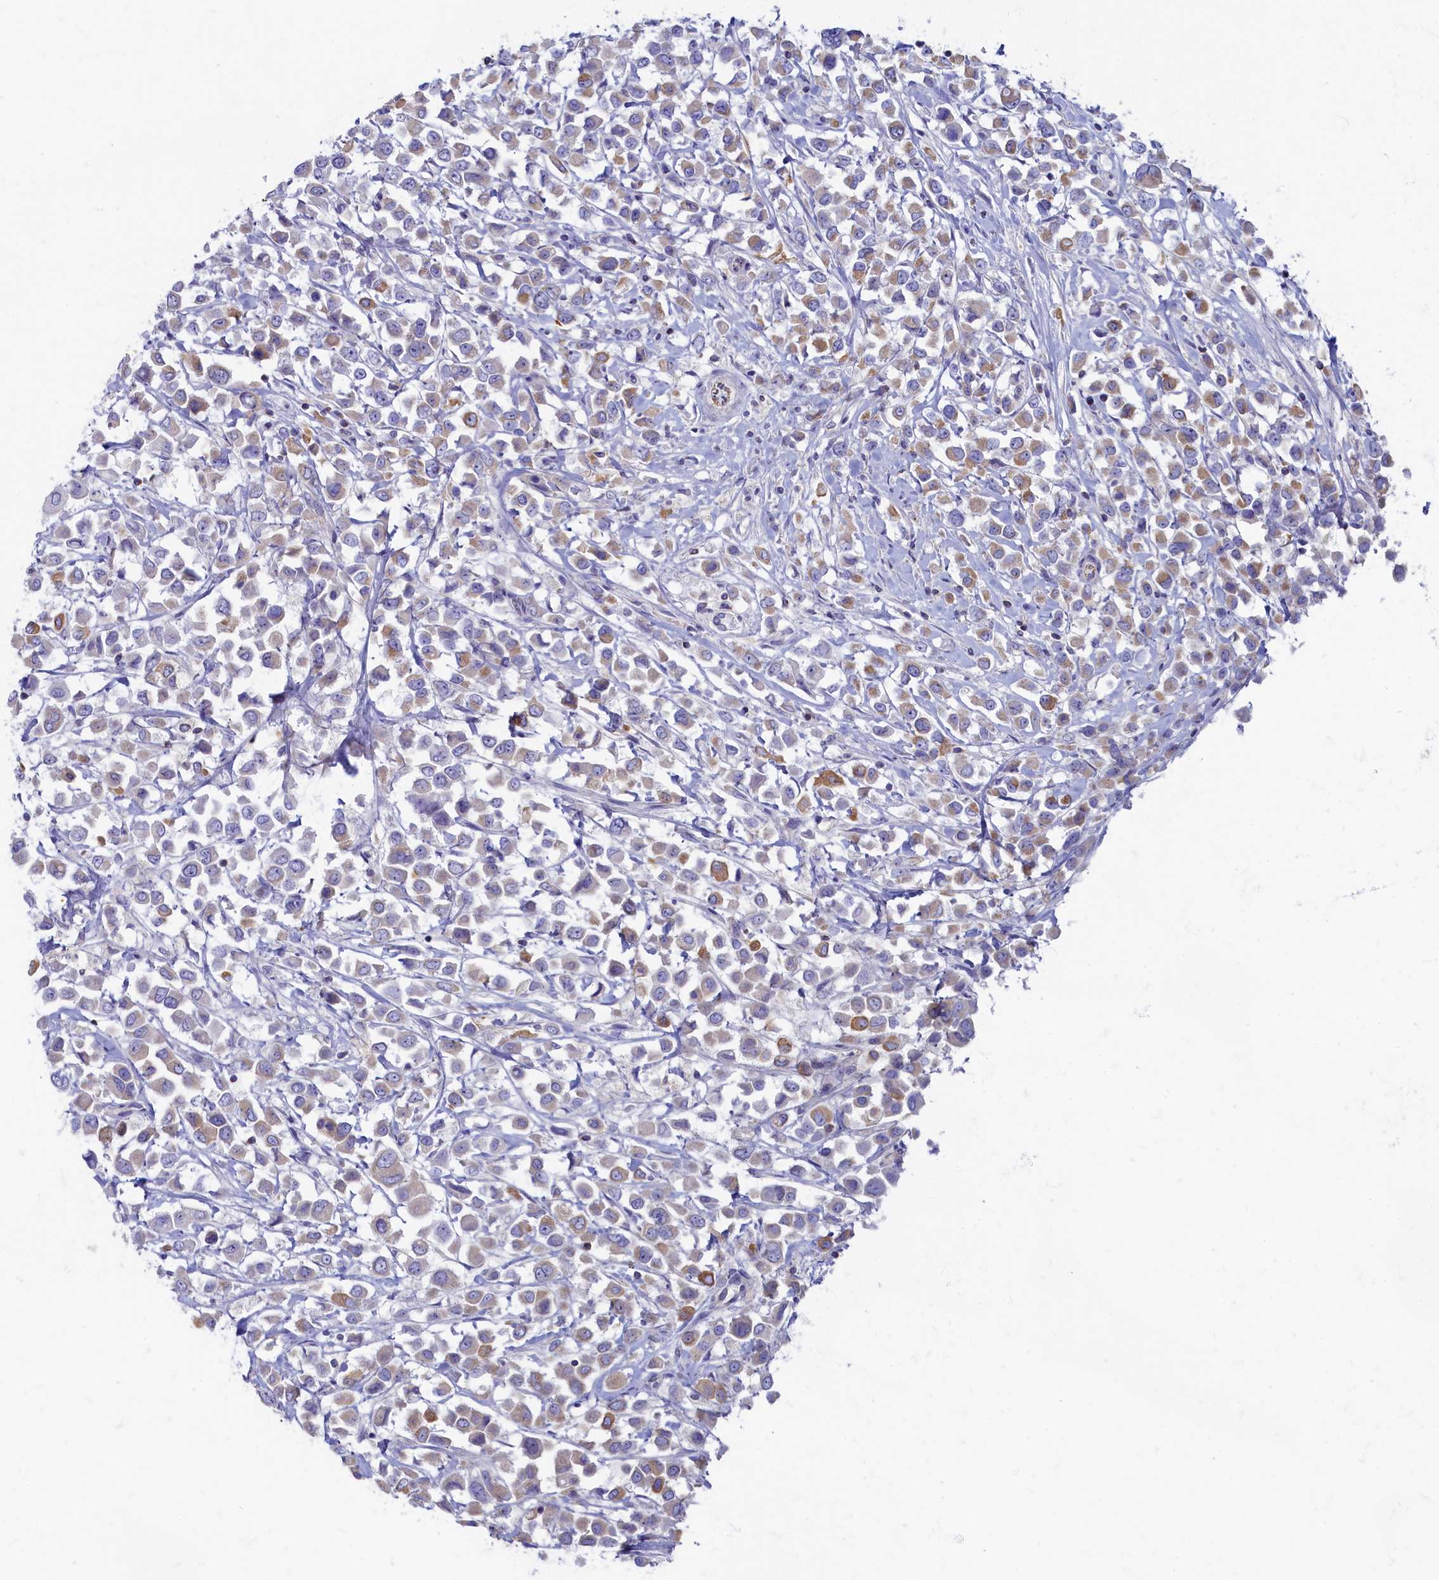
{"staining": {"intensity": "moderate", "quantity": "25%-75%", "location": "cytoplasmic/membranous"}, "tissue": "breast cancer", "cell_type": "Tumor cells", "image_type": "cancer", "snomed": [{"axis": "morphology", "description": "Duct carcinoma"}, {"axis": "topography", "description": "Breast"}], "caption": "Immunohistochemistry (DAB (3,3'-diaminobenzidine)) staining of intraductal carcinoma (breast) displays moderate cytoplasmic/membranous protein staining in approximately 25%-75% of tumor cells.", "gene": "OCIAD2", "patient": {"sex": "female", "age": 61}}